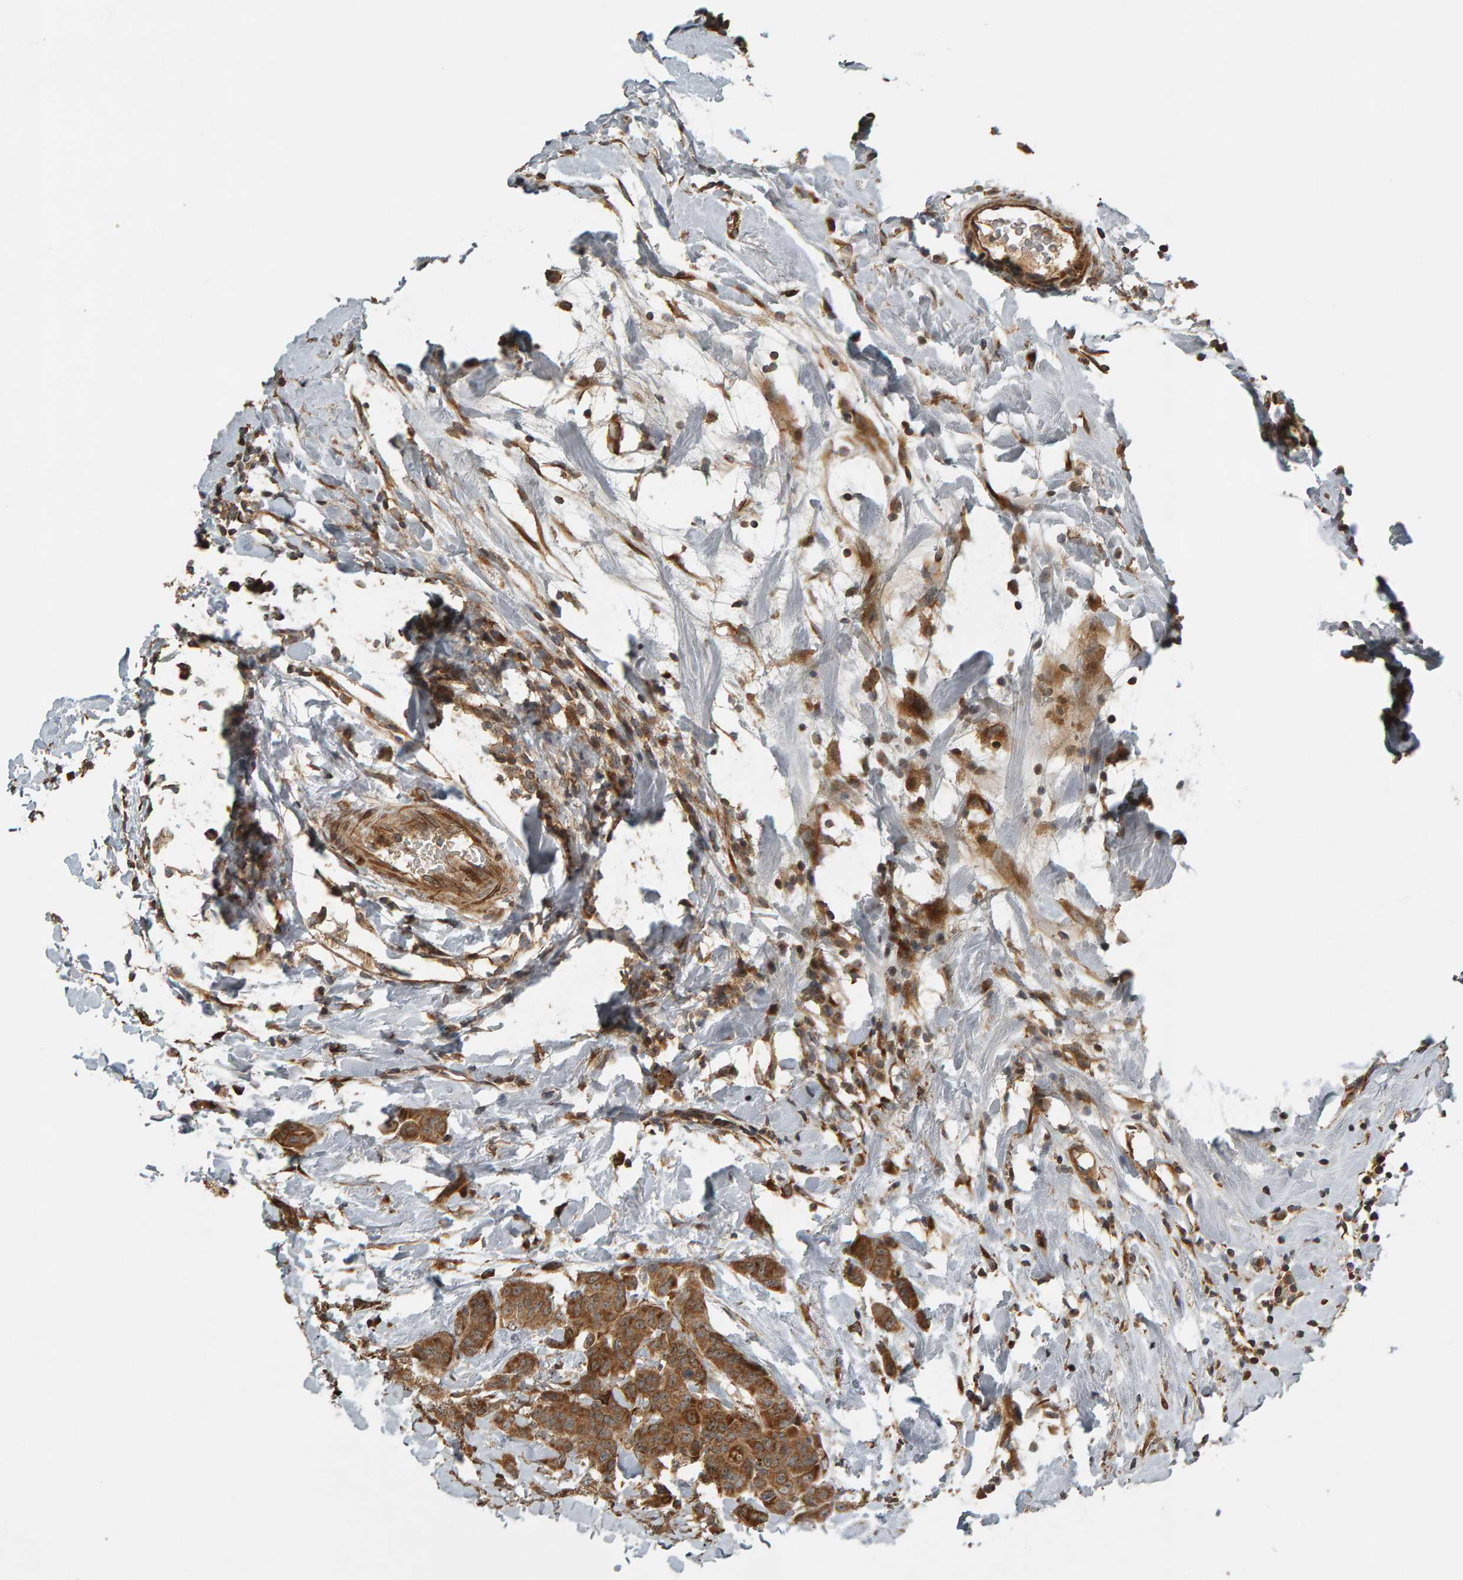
{"staining": {"intensity": "moderate", "quantity": ">75%", "location": "cytoplasmic/membranous"}, "tissue": "breast cancer", "cell_type": "Tumor cells", "image_type": "cancer", "snomed": [{"axis": "morphology", "description": "Normal tissue, NOS"}, {"axis": "morphology", "description": "Duct carcinoma"}, {"axis": "topography", "description": "Breast"}], "caption": "Immunohistochemical staining of human intraductal carcinoma (breast) exhibits medium levels of moderate cytoplasmic/membranous staining in about >75% of tumor cells.", "gene": "ZFAND1", "patient": {"sex": "female", "age": 40}}